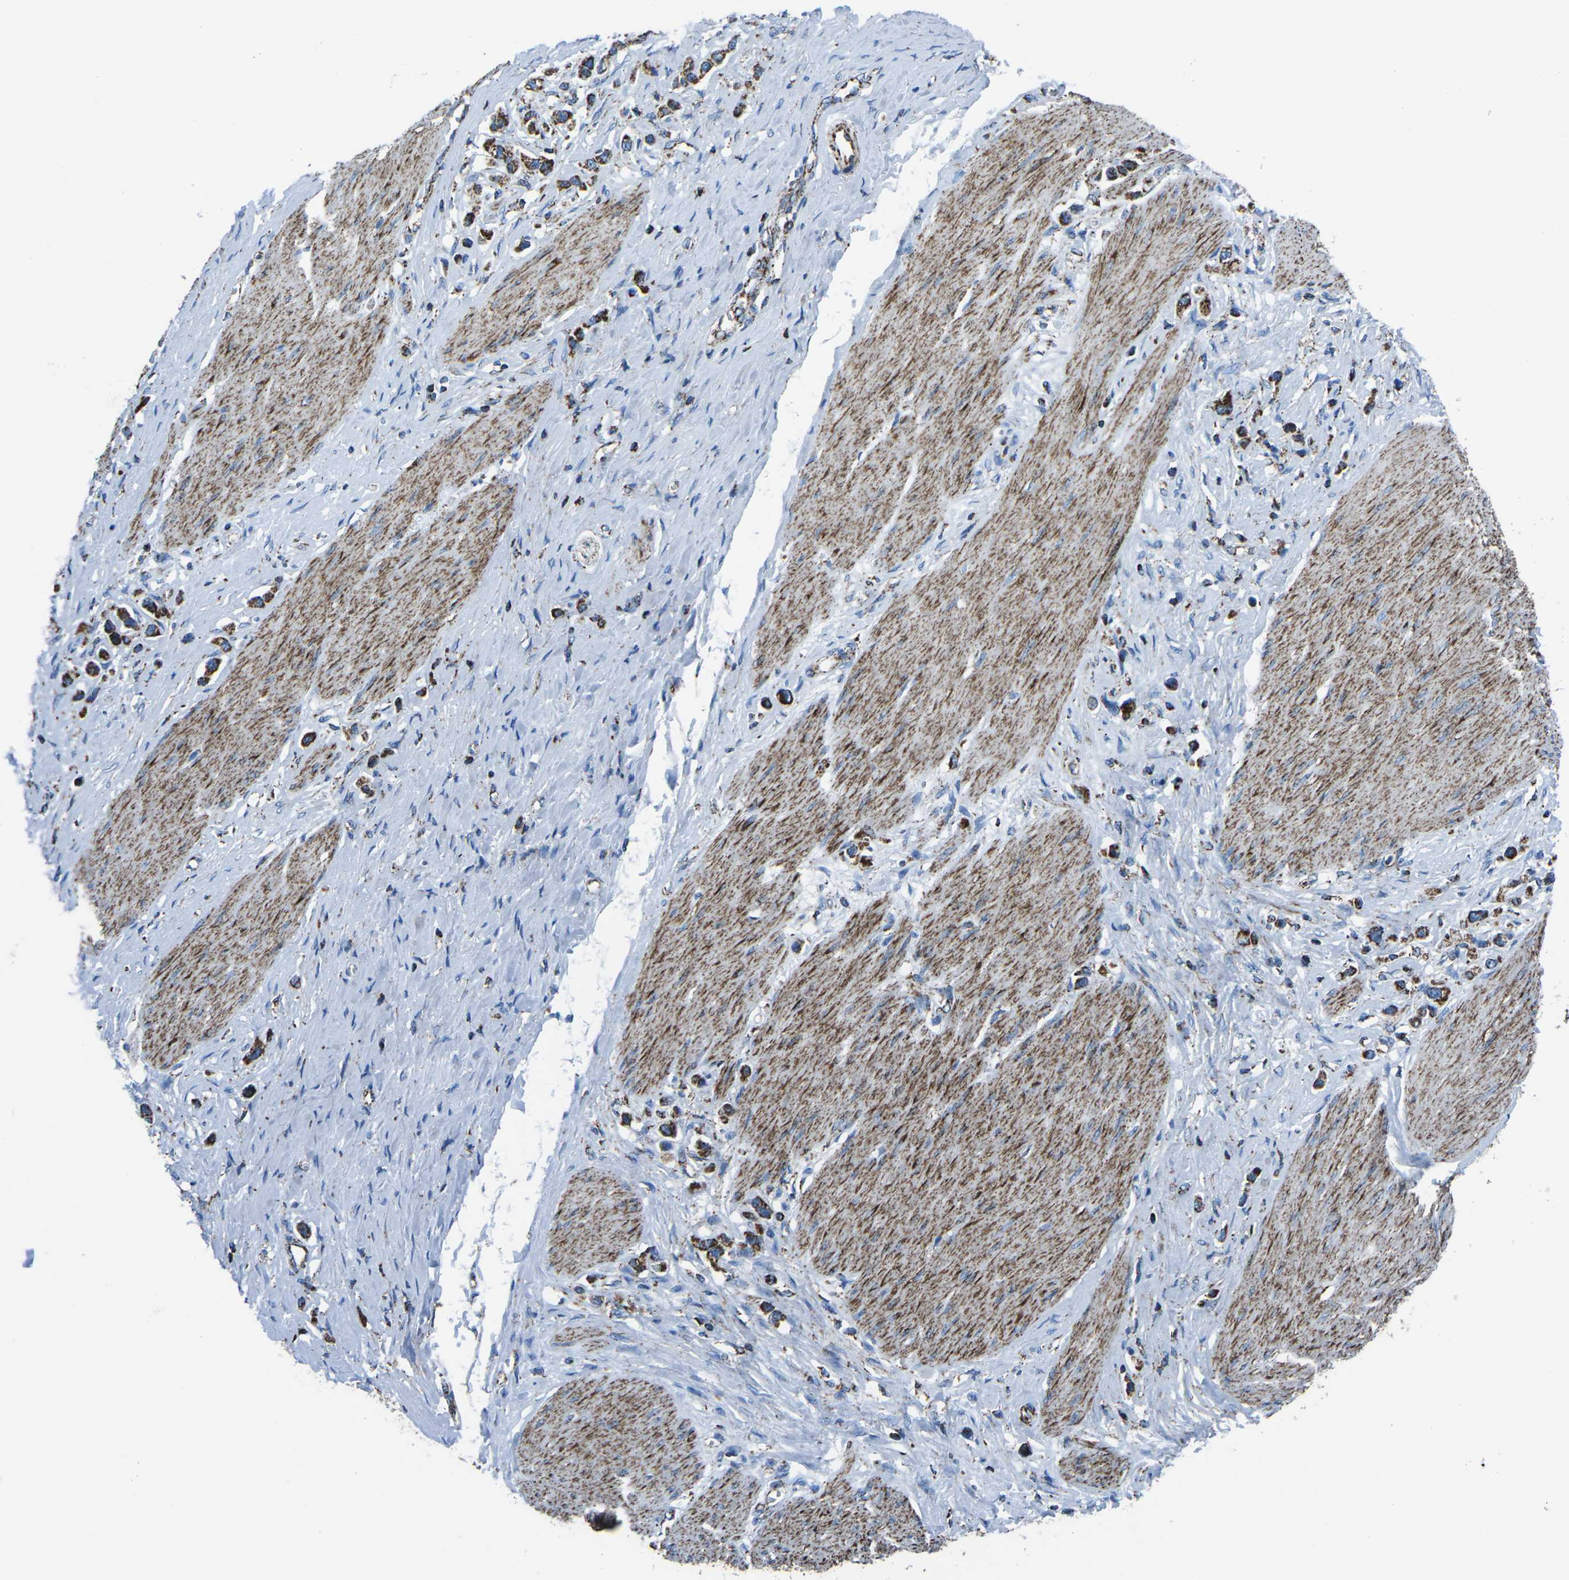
{"staining": {"intensity": "strong", "quantity": ">75%", "location": "cytoplasmic/membranous"}, "tissue": "stomach cancer", "cell_type": "Tumor cells", "image_type": "cancer", "snomed": [{"axis": "morphology", "description": "Adenocarcinoma, NOS"}, {"axis": "topography", "description": "Stomach"}], "caption": "Adenocarcinoma (stomach) stained with immunohistochemistry reveals strong cytoplasmic/membranous staining in about >75% of tumor cells.", "gene": "MT-CO2", "patient": {"sex": "female", "age": 65}}